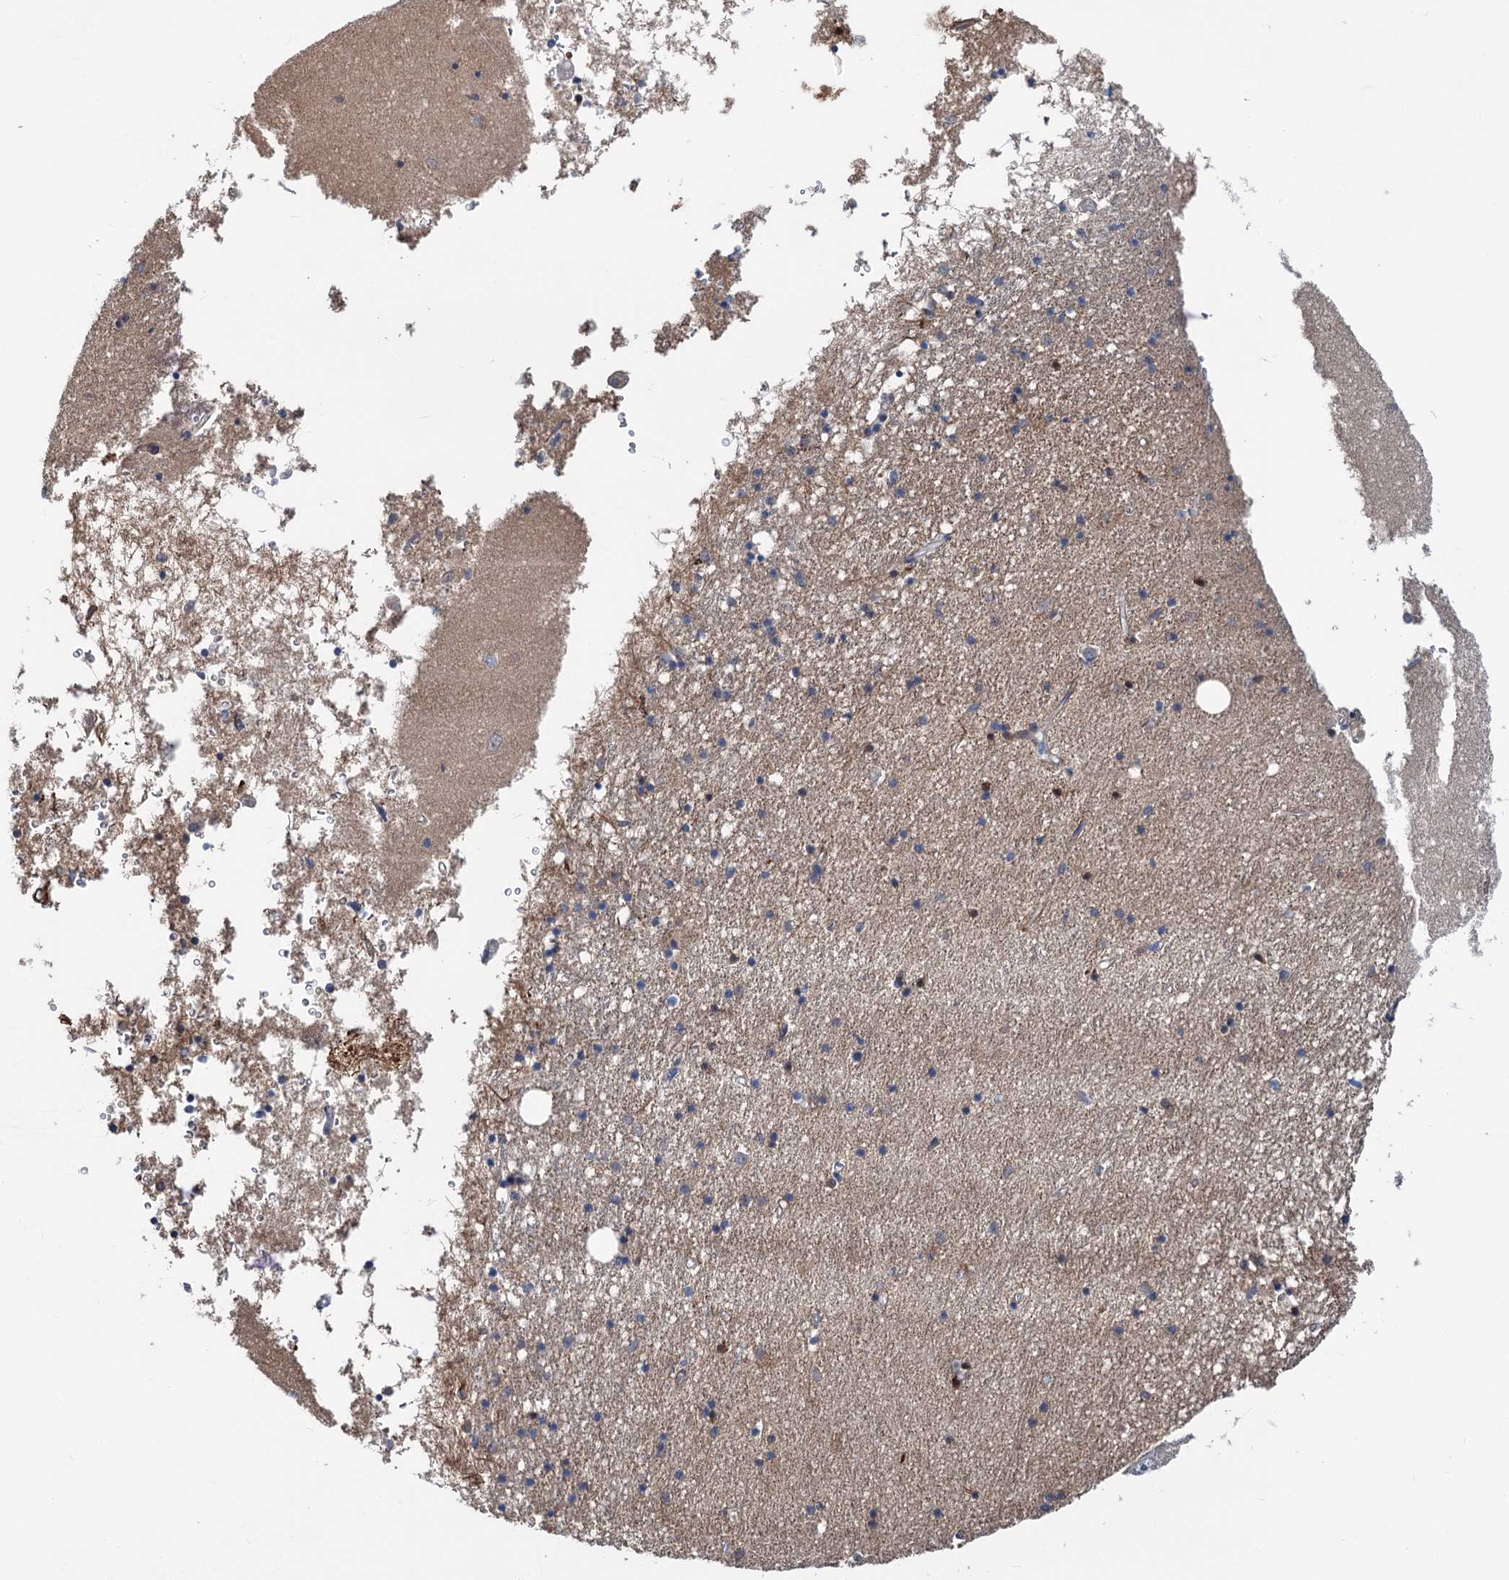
{"staining": {"intensity": "moderate", "quantity": "<25%", "location": "cytoplasmic/membranous"}, "tissue": "hippocampus", "cell_type": "Glial cells", "image_type": "normal", "snomed": [{"axis": "morphology", "description": "Normal tissue, NOS"}, {"axis": "topography", "description": "Hippocampus"}], "caption": "Hippocampus stained with a brown dye reveals moderate cytoplasmic/membranous positive staining in about <25% of glial cells.", "gene": "CHDH", "patient": {"sex": "male", "age": 70}}